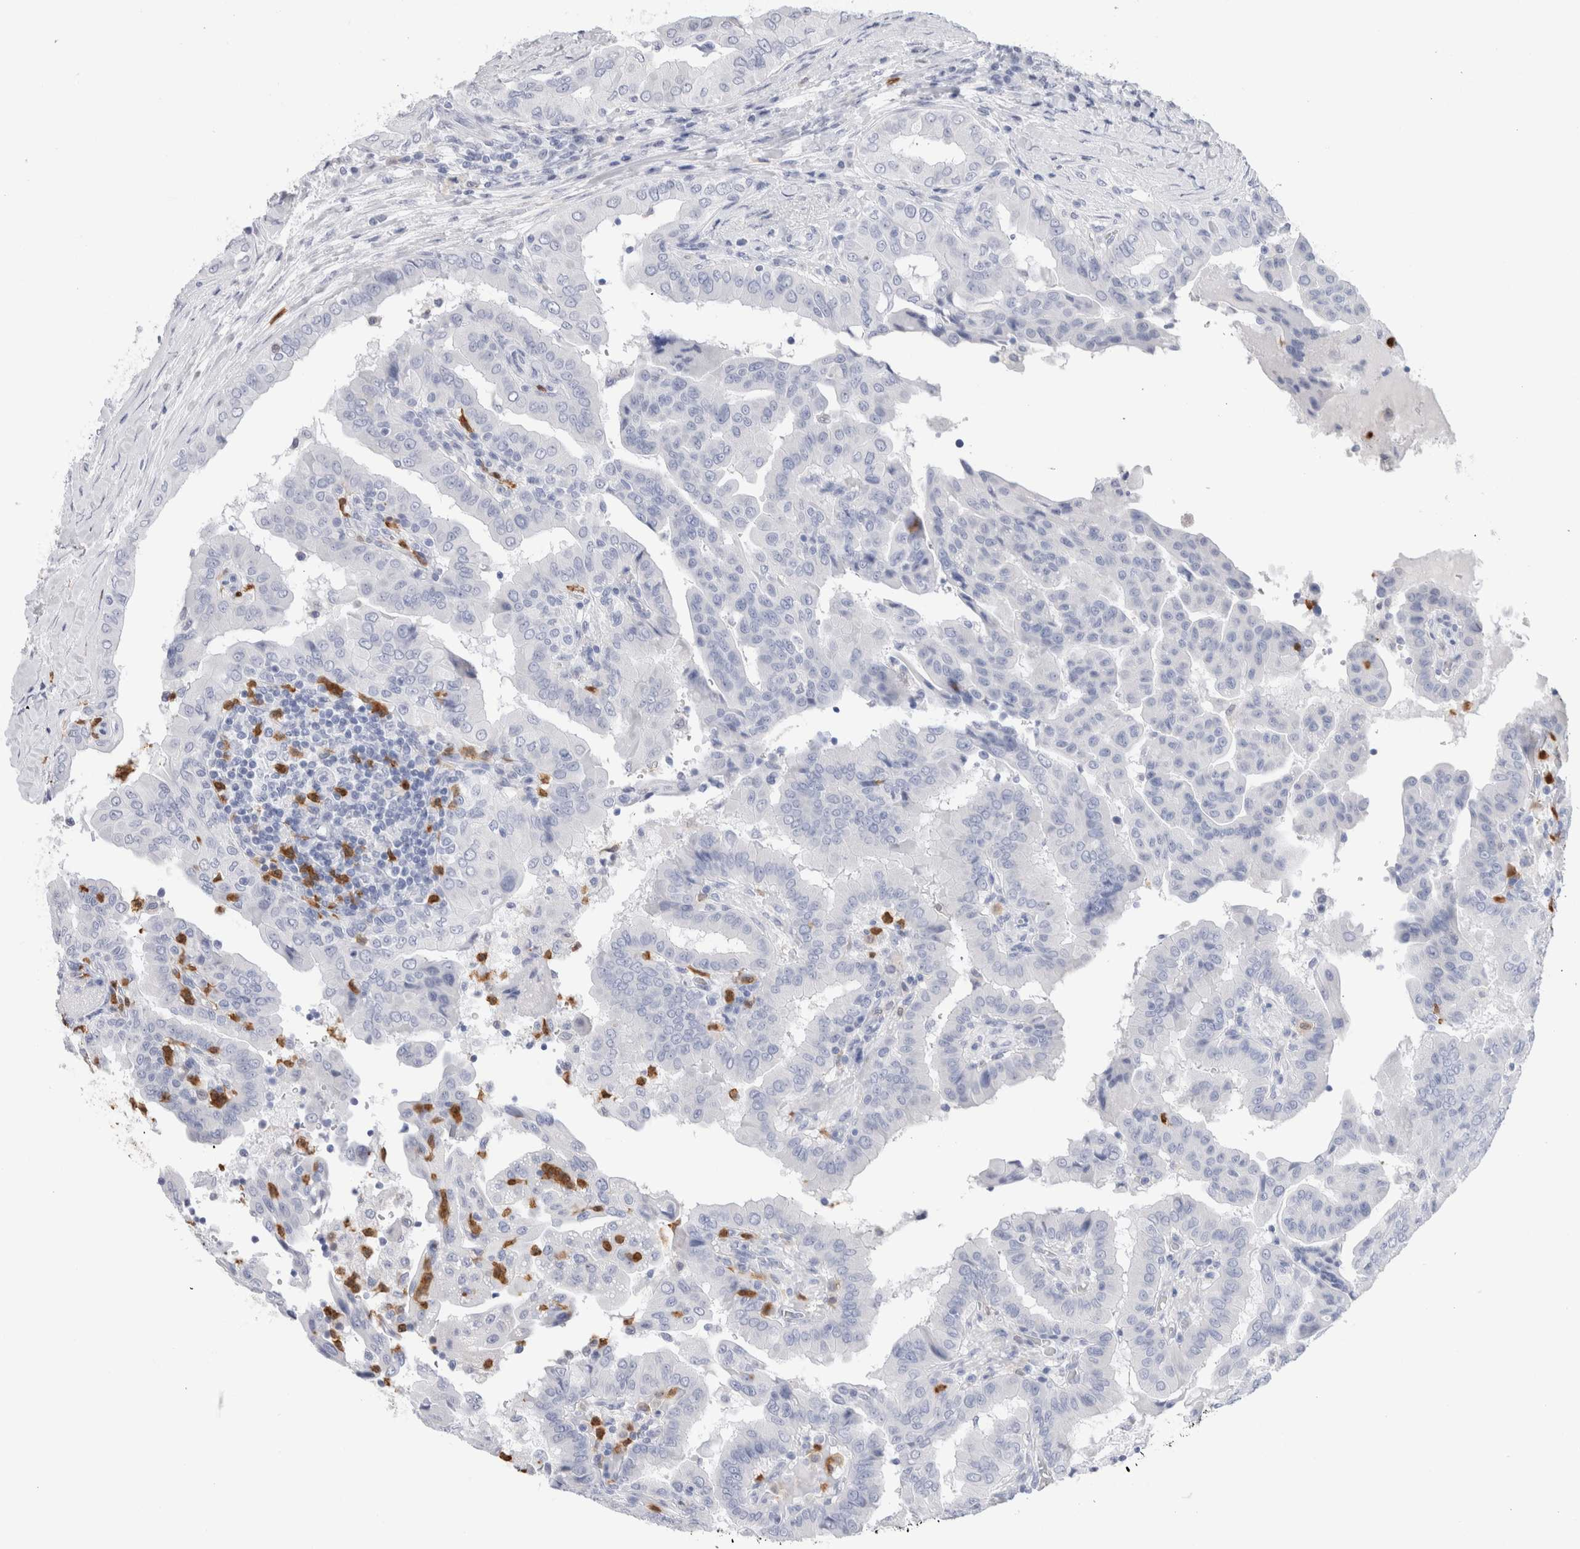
{"staining": {"intensity": "negative", "quantity": "none", "location": "none"}, "tissue": "thyroid cancer", "cell_type": "Tumor cells", "image_type": "cancer", "snomed": [{"axis": "morphology", "description": "Papillary adenocarcinoma, NOS"}, {"axis": "topography", "description": "Thyroid gland"}], "caption": "Thyroid cancer (papillary adenocarcinoma) was stained to show a protein in brown. There is no significant staining in tumor cells.", "gene": "SLC10A5", "patient": {"sex": "male", "age": 33}}